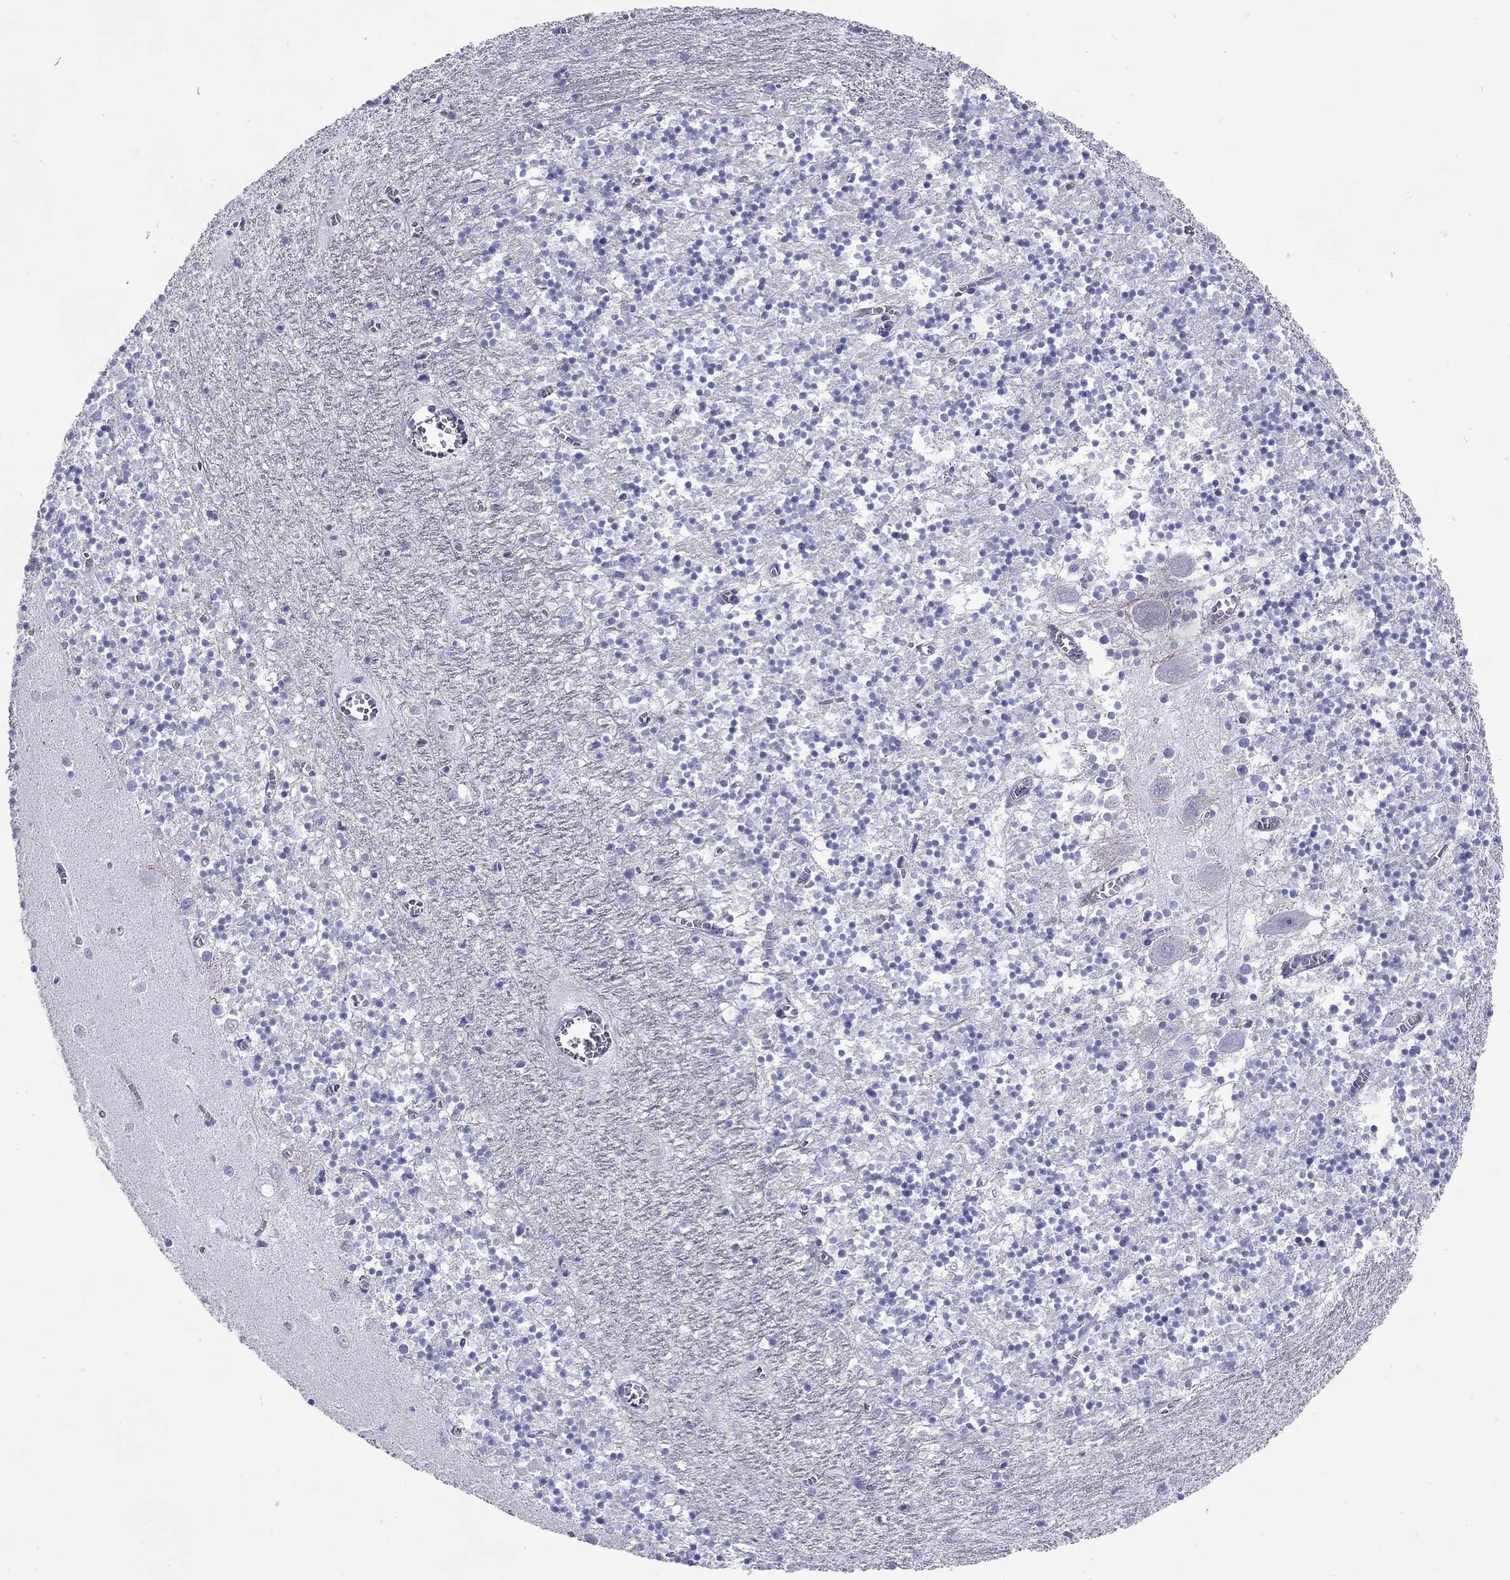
{"staining": {"intensity": "negative", "quantity": "none", "location": "none"}, "tissue": "cerebellum", "cell_type": "Cells in granular layer", "image_type": "normal", "snomed": [{"axis": "morphology", "description": "Normal tissue, NOS"}, {"axis": "topography", "description": "Cerebellum"}], "caption": "This is an immunohistochemistry histopathology image of benign cerebellum. There is no expression in cells in granular layer.", "gene": "CMYA5", "patient": {"sex": "female", "age": 64}}